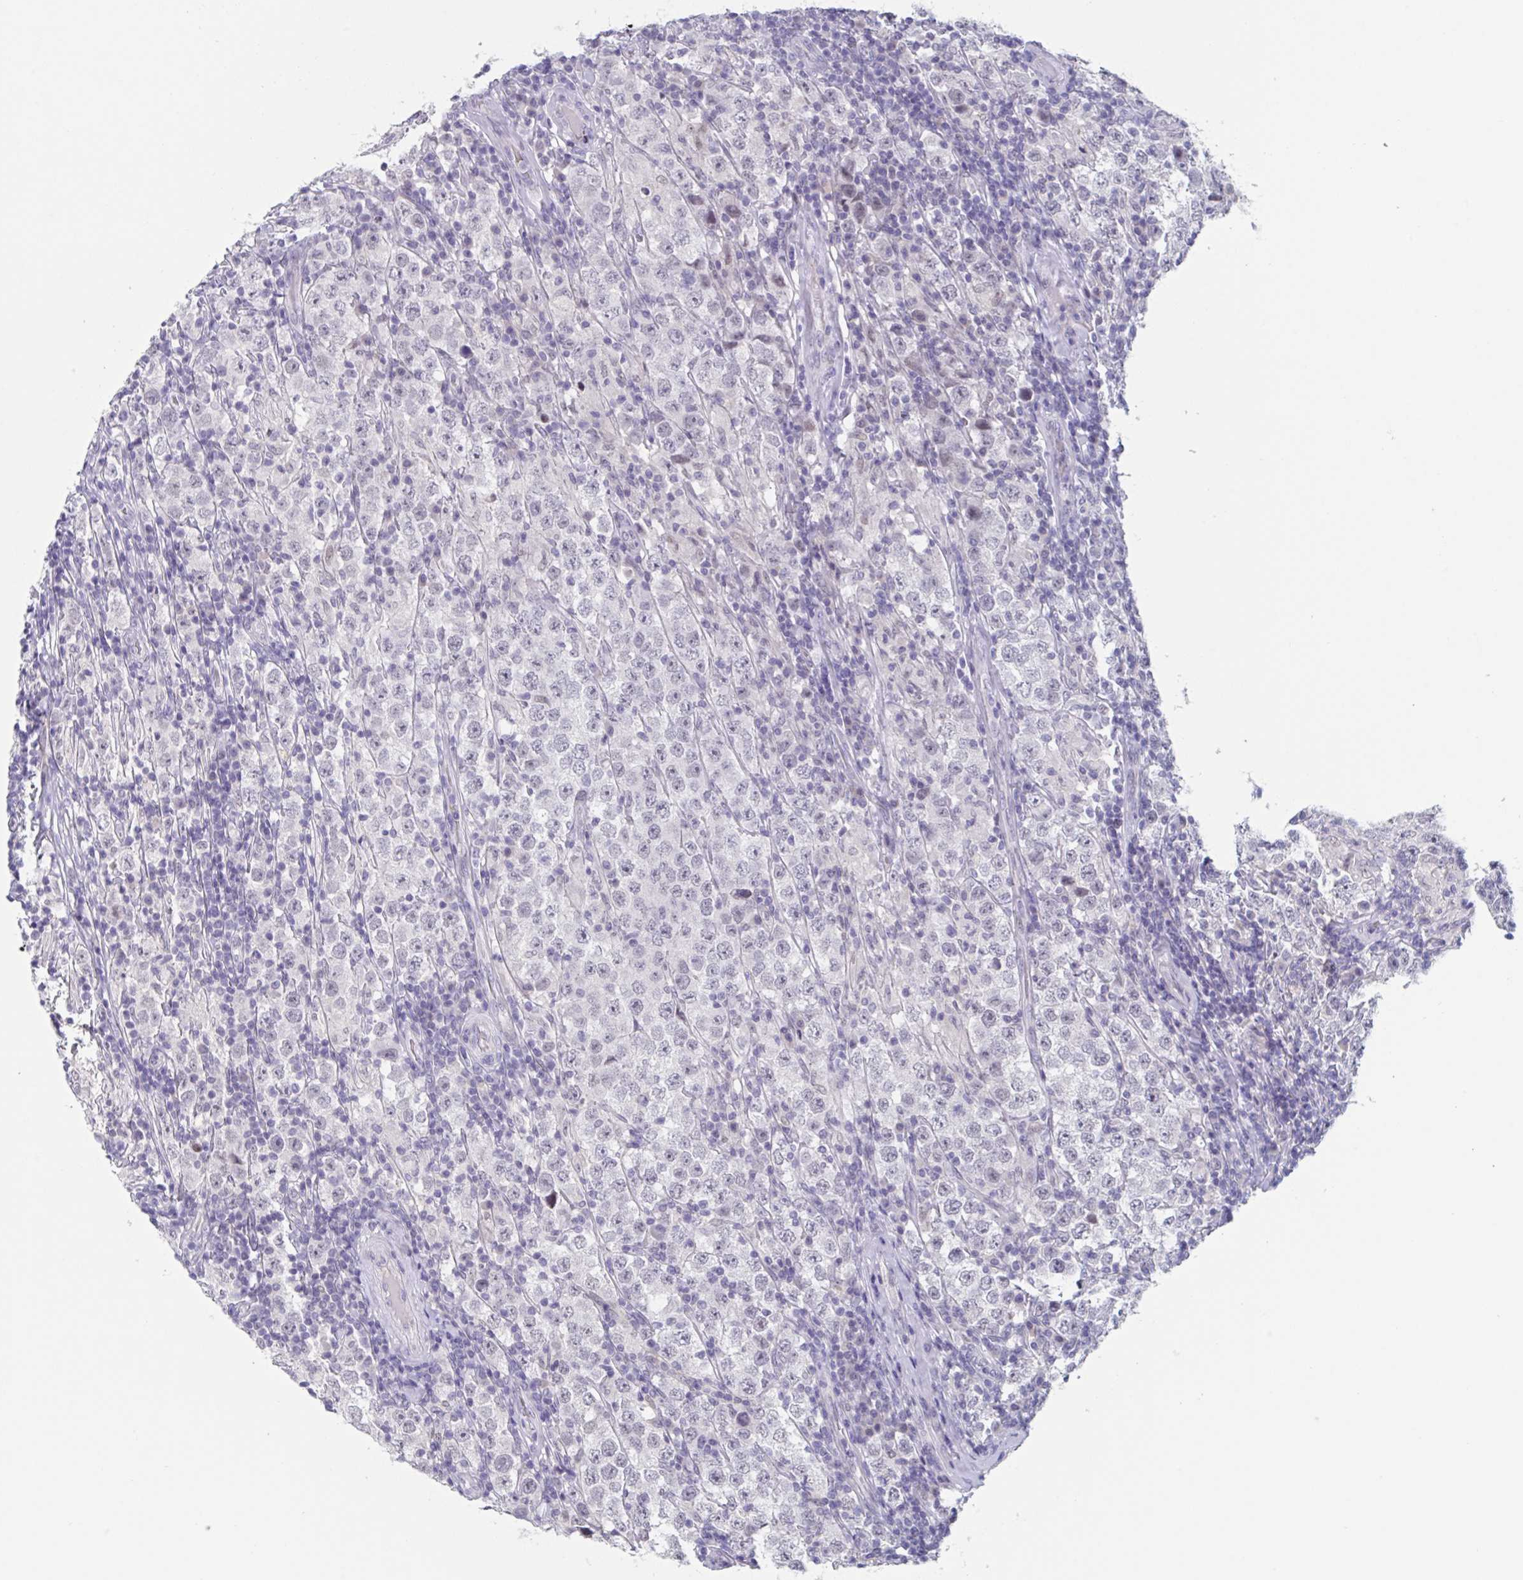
{"staining": {"intensity": "negative", "quantity": "none", "location": "none"}, "tissue": "testis cancer", "cell_type": "Tumor cells", "image_type": "cancer", "snomed": [{"axis": "morphology", "description": "Normal tissue, NOS"}, {"axis": "morphology", "description": "Urothelial carcinoma, High grade"}, {"axis": "morphology", "description": "Seminoma, NOS"}, {"axis": "morphology", "description": "Carcinoma, Embryonal, NOS"}, {"axis": "topography", "description": "Urinary bladder"}, {"axis": "topography", "description": "Testis"}], "caption": "Micrograph shows no significant protein positivity in tumor cells of testis cancer.", "gene": "KDM4D", "patient": {"sex": "male", "age": 41}}